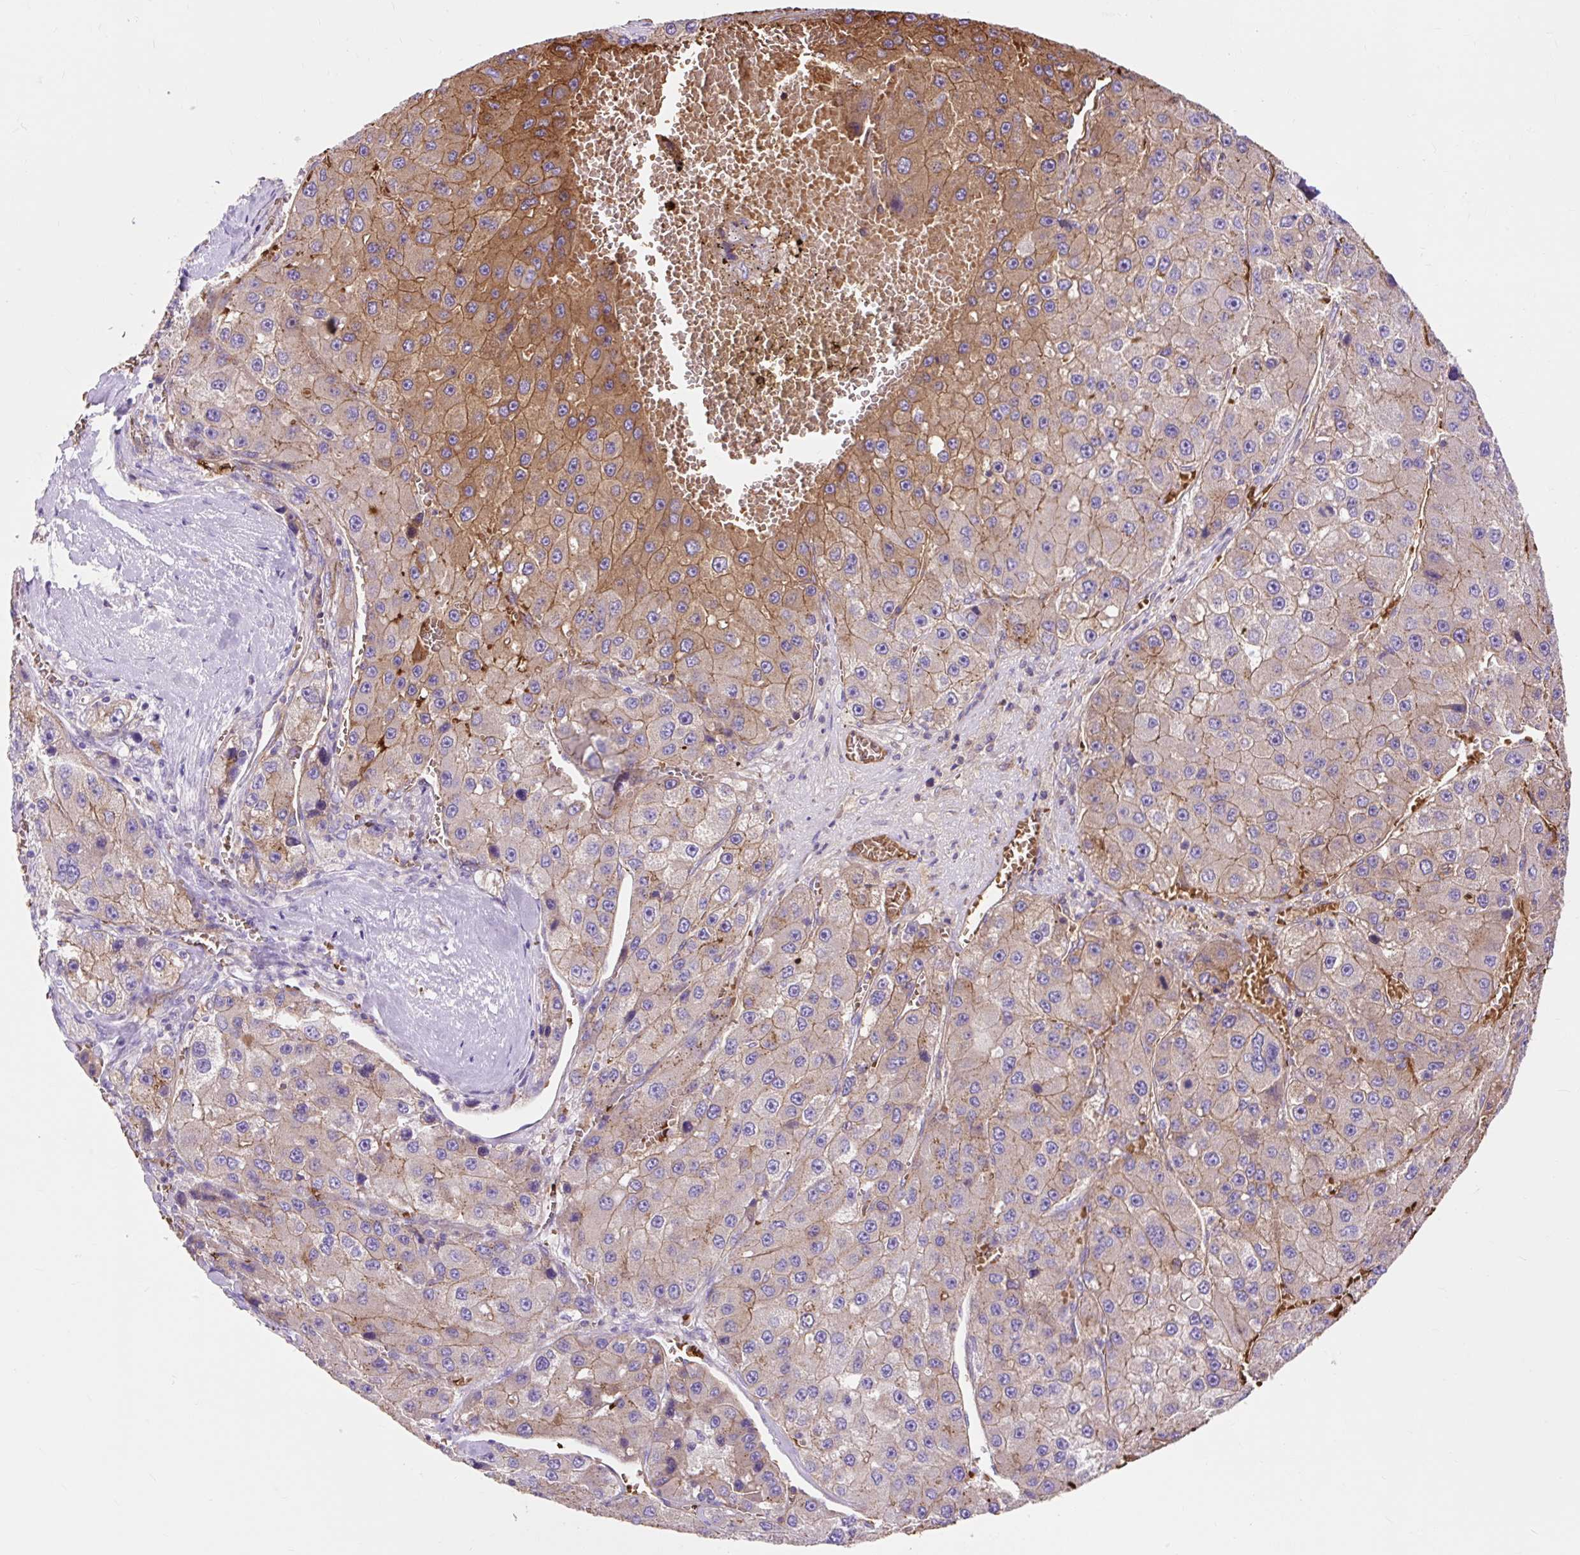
{"staining": {"intensity": "moderate", "quantity": "25%-75%", "location": "cytoplasmic/membranous"}, "tissue": "liver cancer", "cell_type": "Tumor cells", "image_type": "cancer", "snomed": [{"axis": "morphology", "description": "Carcinoma, Hepatocellular, NOS"}, {"axis": "topography", "description": "Liver"}], "caption": "Protein expression analysis of human liver cancer (hepatocellular carcinoma) reveals moderate cytoplasmic/membranous staining in approximately 25%-75% of tumor cells.", "gene": "HIP1R", "patient": {"sex": "female", "age": 73}}